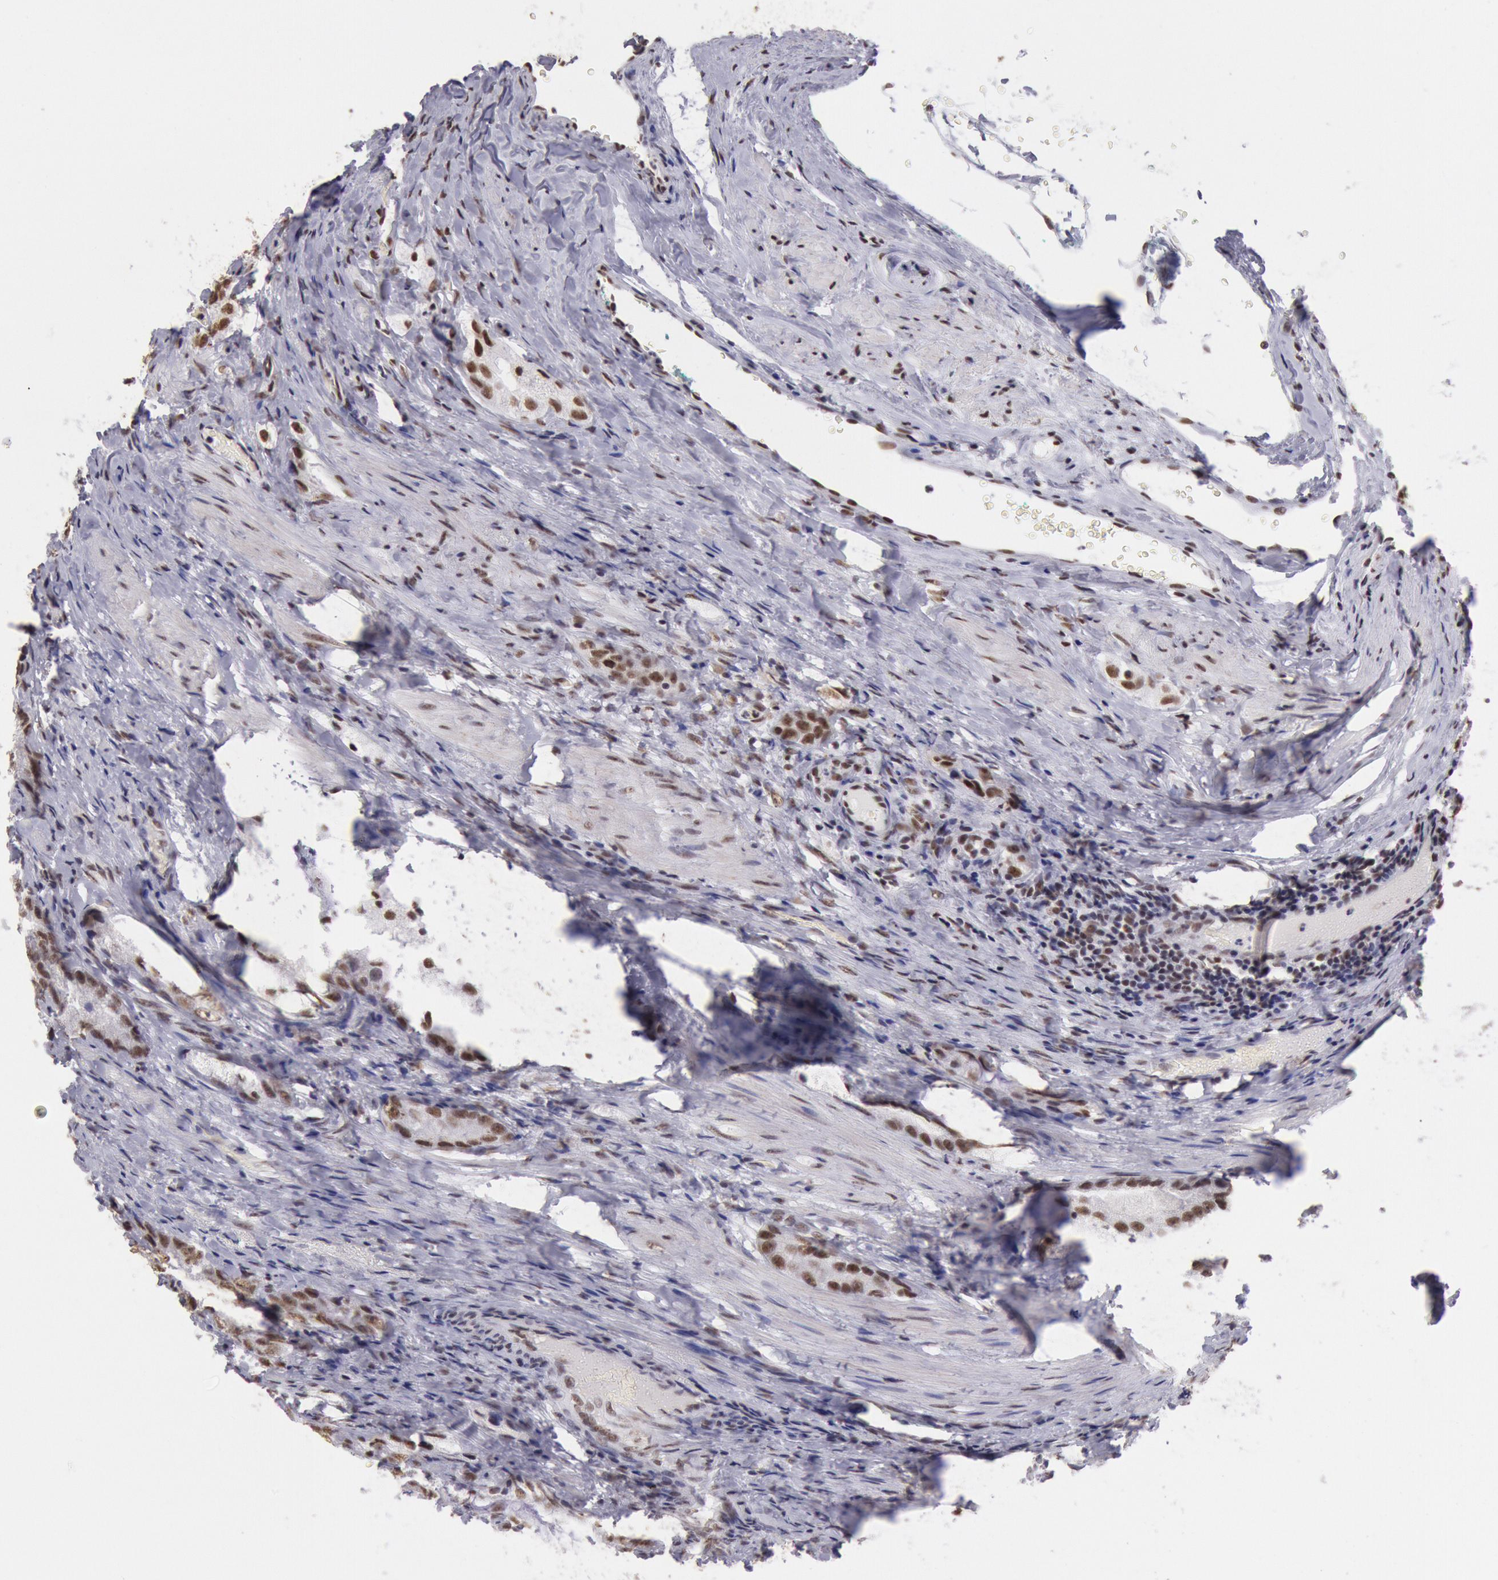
{"staining": {"intensity": "strong", "quantity": ">75%", "location": "nuclear"}, "tissue": "prostate cancer", "cell_type": "Tumor cells", "image_type": "cancer", "snomed": [{"axis": "morphology", "description": "Adenocarcinoma, High grade"}, {"axis": "topography", "description": "Prostate"}], "caption": "Protein expression analysis of human prostate cancer reveals strong nuclear staining in approximately >75% of tumor cells.", "gene": "SNRPD3", "patient": {"sex": "male", "age": 63}}